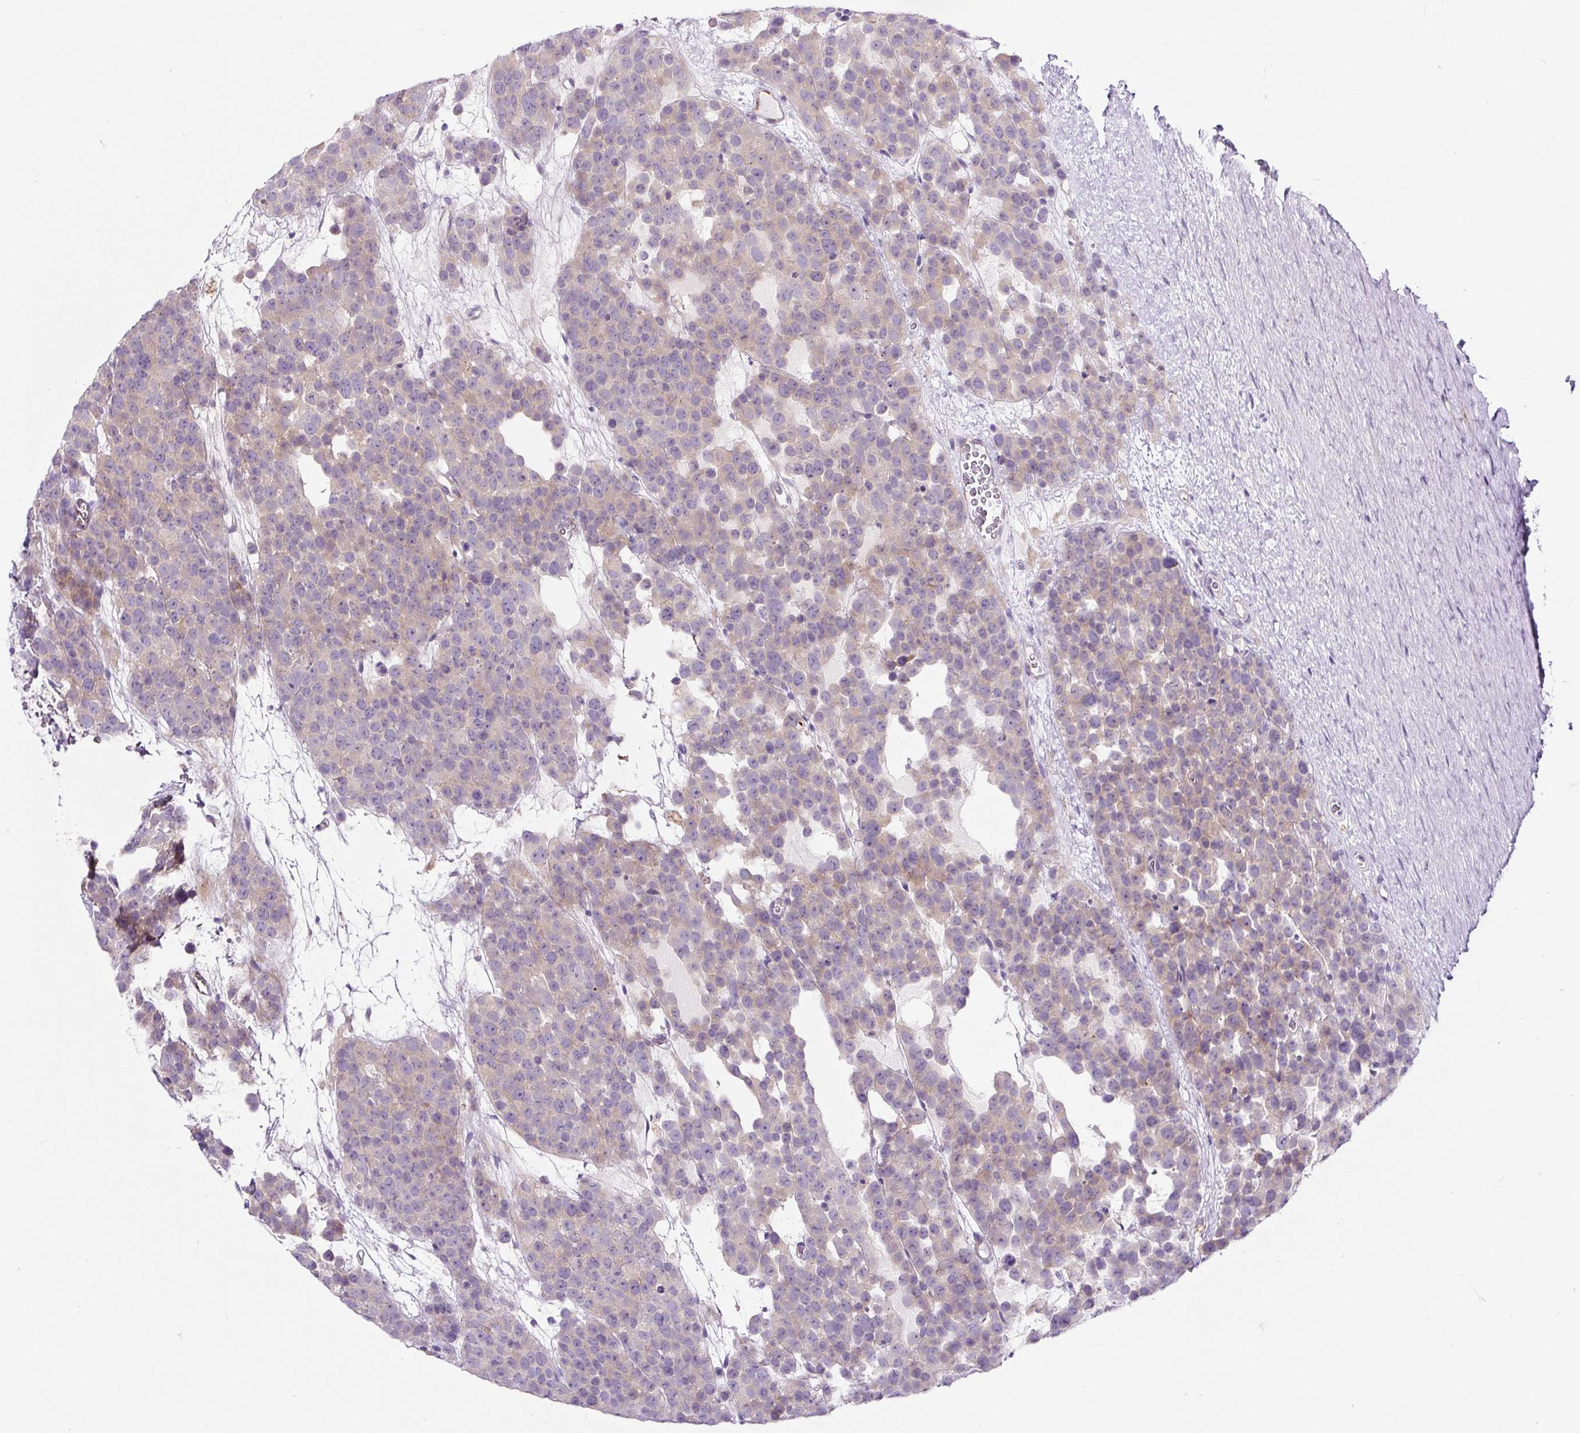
{"staining": {"intensity": "weak", "quantity": "25%-75%", "location": "cytoplasmic/membranous"}, "tissue": "testis cancer", "cell_type": "Tumor cells", "image_type": "cancer", "snomed": [{"axis": "morphology", "description": "Seminoma, NOS"}, {"axis": "topography", "description": "Testis"}], "caption": "Immunohistochemistry (IHC) of testis cancer (seminoma) shows low levels of weak cytoplasmic/membranous expression in about 25%-75% of tumor cells.", "gene": "HPS4", "patient": {"sex": "male", "age": 71}}